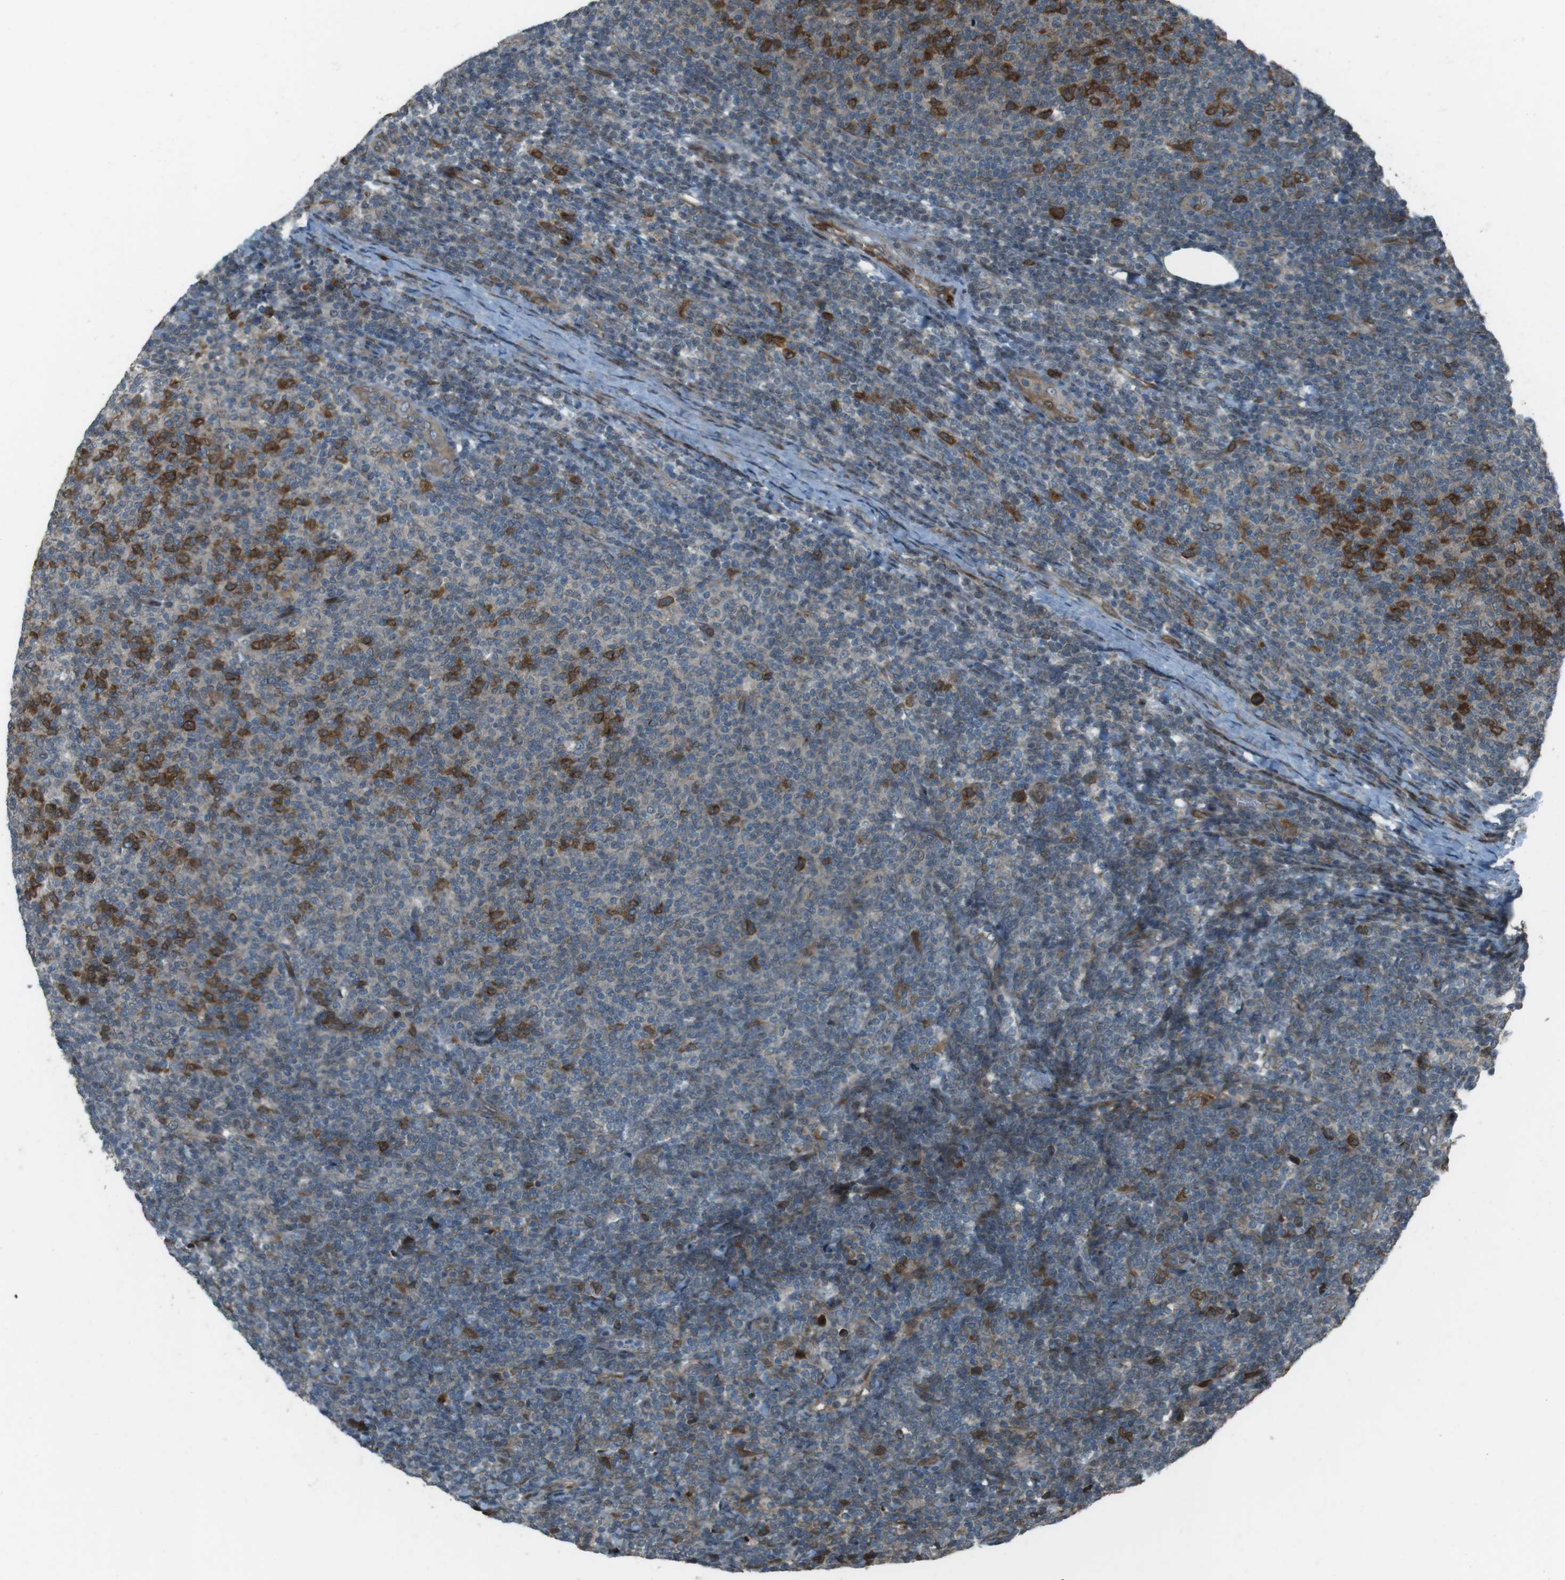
{"staining": {"intensity": "moderate", "quantity": "25%-75%", "location": "cytoplasmic/membranous"}, "tissue": "lymphoma", "cell_type": "Tumor cells", "image_type": "cancer", "snomed": [{"axis": "morphology", "description": "Malignant lymphoma, non-Hodgkin's type, Low grade"}, {"axis": "topography", "description": "Lymph node"}], "caption": "Human low-grade malignant lymphoma, non-Hodgkin's type stained with a brown dye shows moderate cytoplasmic/membranous positive positivity in approximately 25%-75% of tumor cells.", "gene": "ZNF330", "patient": {"sex": "male", "age": 66}}